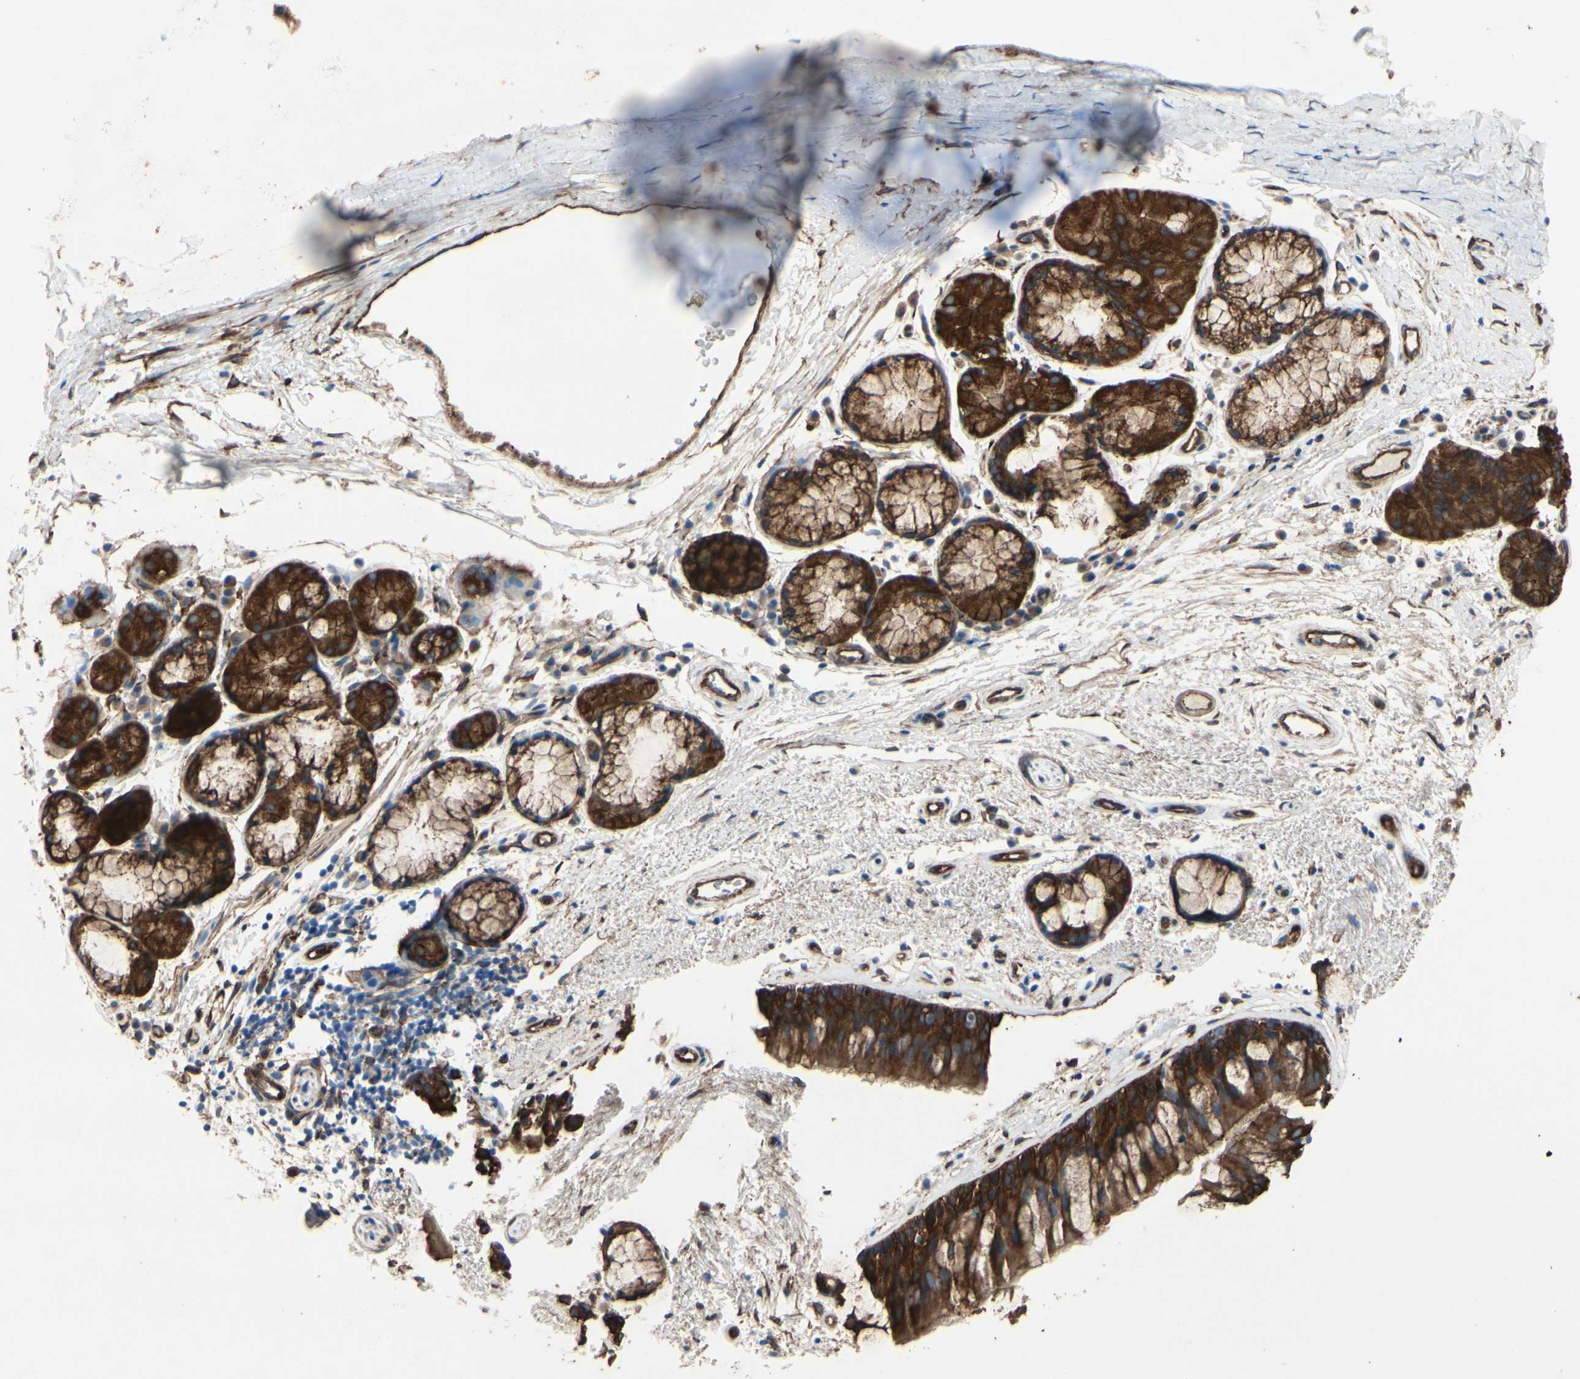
{"staining": {"intensity": "strong", "quantity": ">75%", "location": "cytoplasmic/membranous"}, "tissue": "bronchus", "cell_type": "Respiratory epithelial cells", "image_type": "normal", "snomed": [{"axis": "morphology", "description": "Normal tissue, NOS"}, {"axis": "topography", "description": "Bronchus"}], "caption": "An image of bronchus stained for a protein demonstrates strong cytoplasmic/membranous brown staining in respiratory epithelial cells. Ihc stains the protein of interest in brown and the nuclei are stained blue.", "gene": "CTTNBP2", "patient": {"sex": "female", "age": 54}}